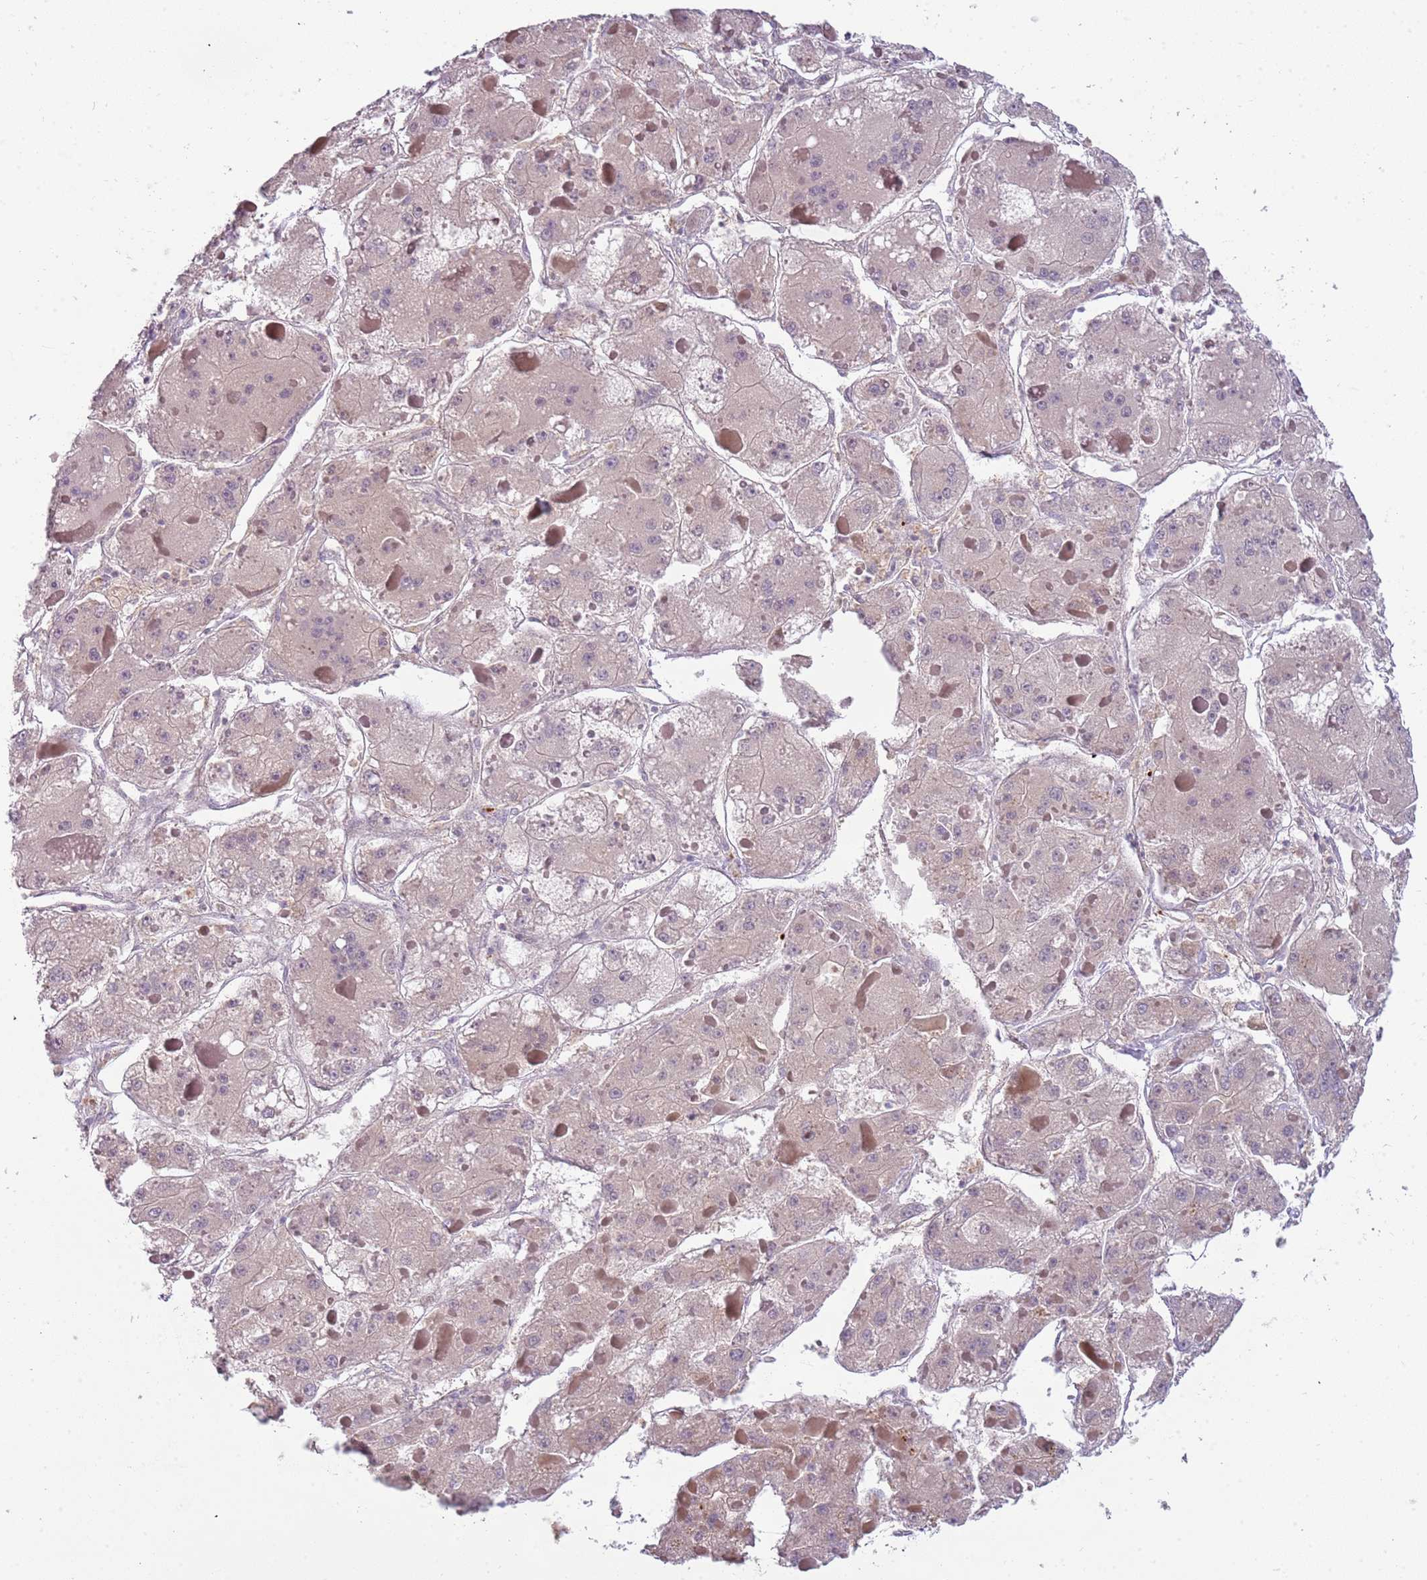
{"staining": {"intensity": "negative", "quantity": "none", "location": "none"}, "tissue": "liver cancer", "cell_type": "Tumor cells", "image_type": "cancer", "snomed": [{"axis": "morphology", "description": "Carcinoma, Hepatocellular, NOS"}, {"axis": "topography", "description": "Liver"}], "caption": "DAB immunohistochemical staining of human hepatocellular carcinoma (liver) displays no significant staining in tumor cells.", "gene": "ARHGAP5", "patient": {"sex": "female", "age": 73}}